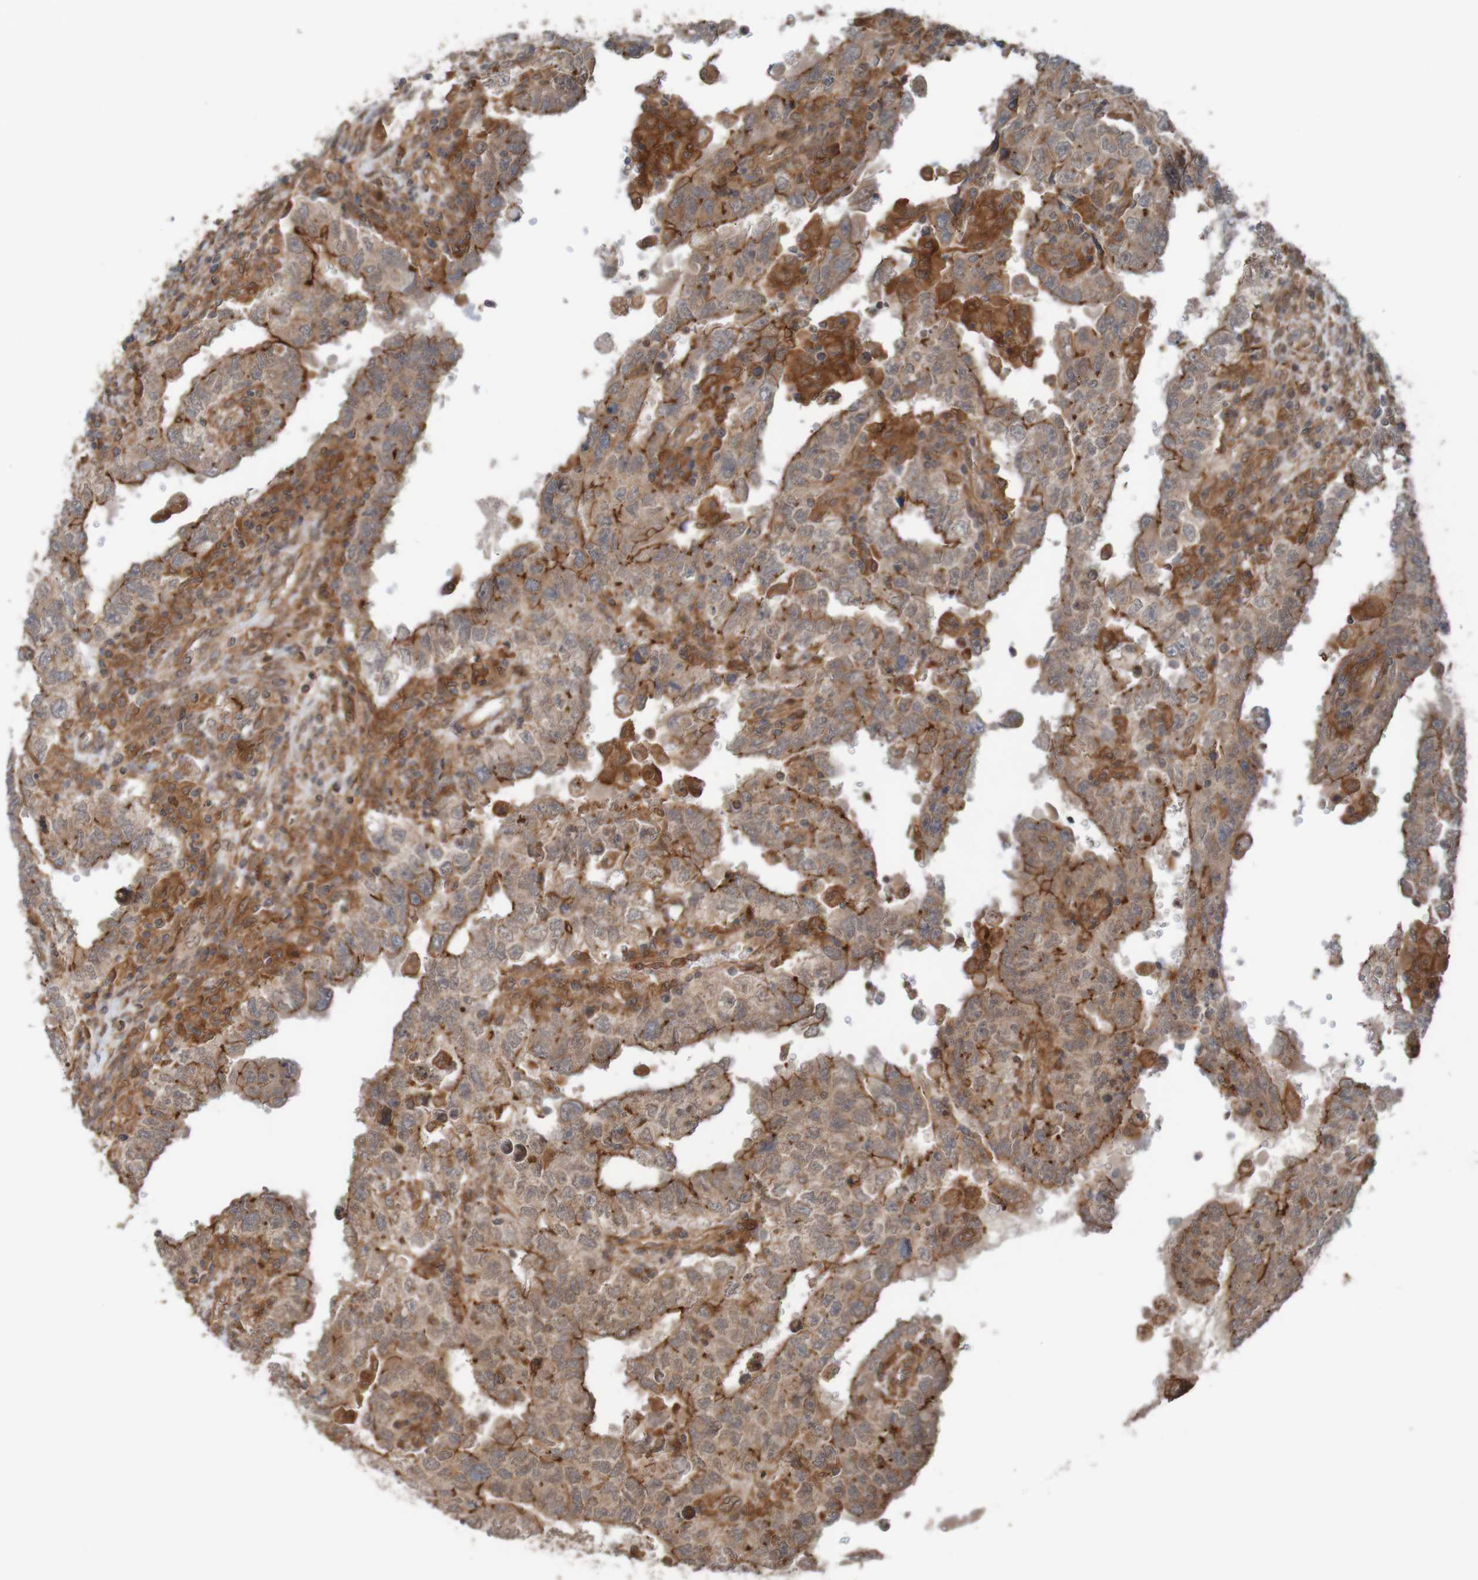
{"staining": {"intensity": "weak", "quantity": ">75%", "location": "cytoplasmic/membranous"}, "tissue": "testis cancer", "cell_type": "Tumor cells", "image_type": "cancer", "snomed": [{"axis": "morphology", "description": "Carcinoma, Embryonal, NOS"}, {"axis": "topography", "description": "Testis"}], "caption": "Approximately >75% of tumor cells in testis cancer show weak cytoplasmic/membranous protein positivity as visualized by brown immunohistochemical staining.", "gene": "ARHGEF11", "patient": {"sex": "male", "age": 26}}